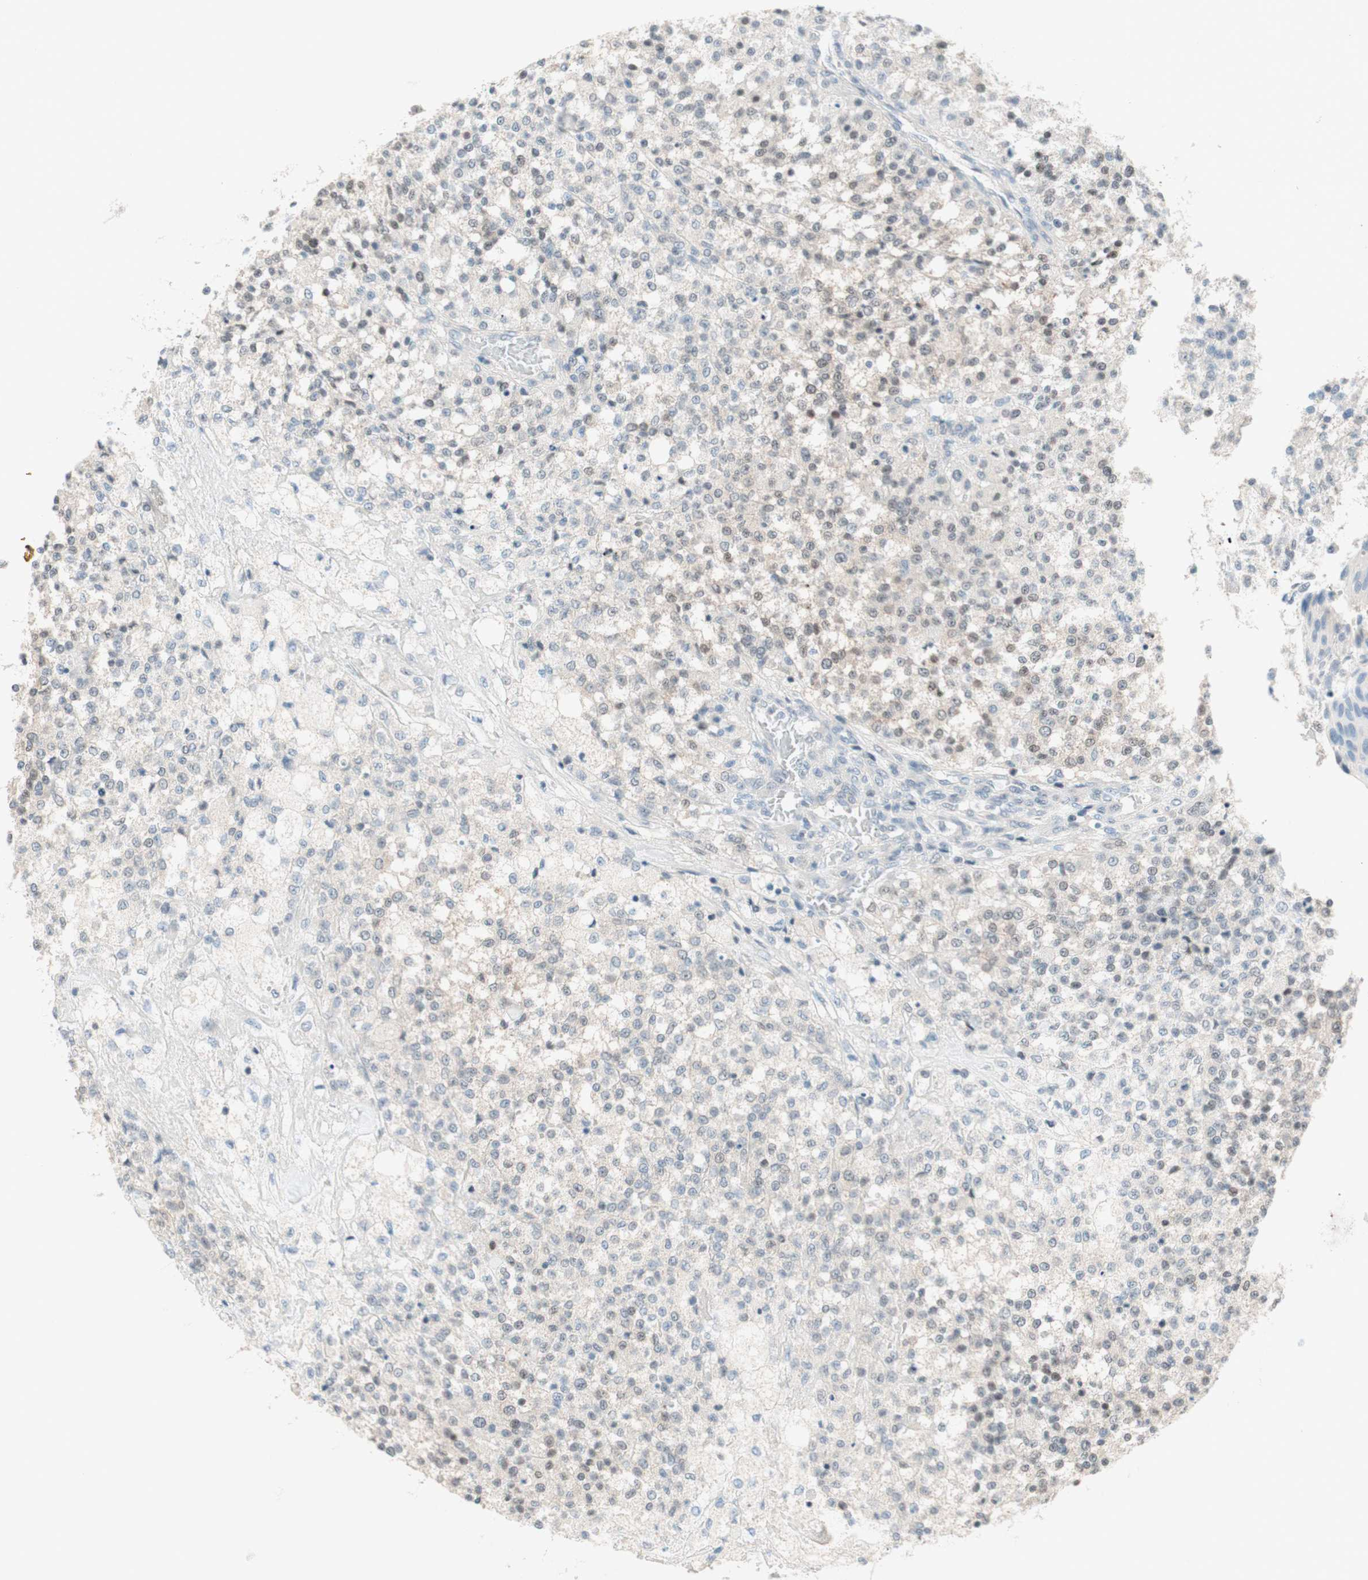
{"staining": {"intensity": "weak", "quantity": "<25%", "location": "nuclear"}, "tissue": "testis cancer", "cell_type": "Tumor cells", "image_type": "cancer", "snomed": [{"axis": "morphology", "description": "Seminoma, NOS"}, {"axis": "topography", "description": "Testis"}], "caption": "Human testis cancer (seminoma) stained for a protein using immunohistochemistry exhibits no expression in tumor cells.", "gene": "JPH1", "patient": {"sex": "male", "age": 59}}